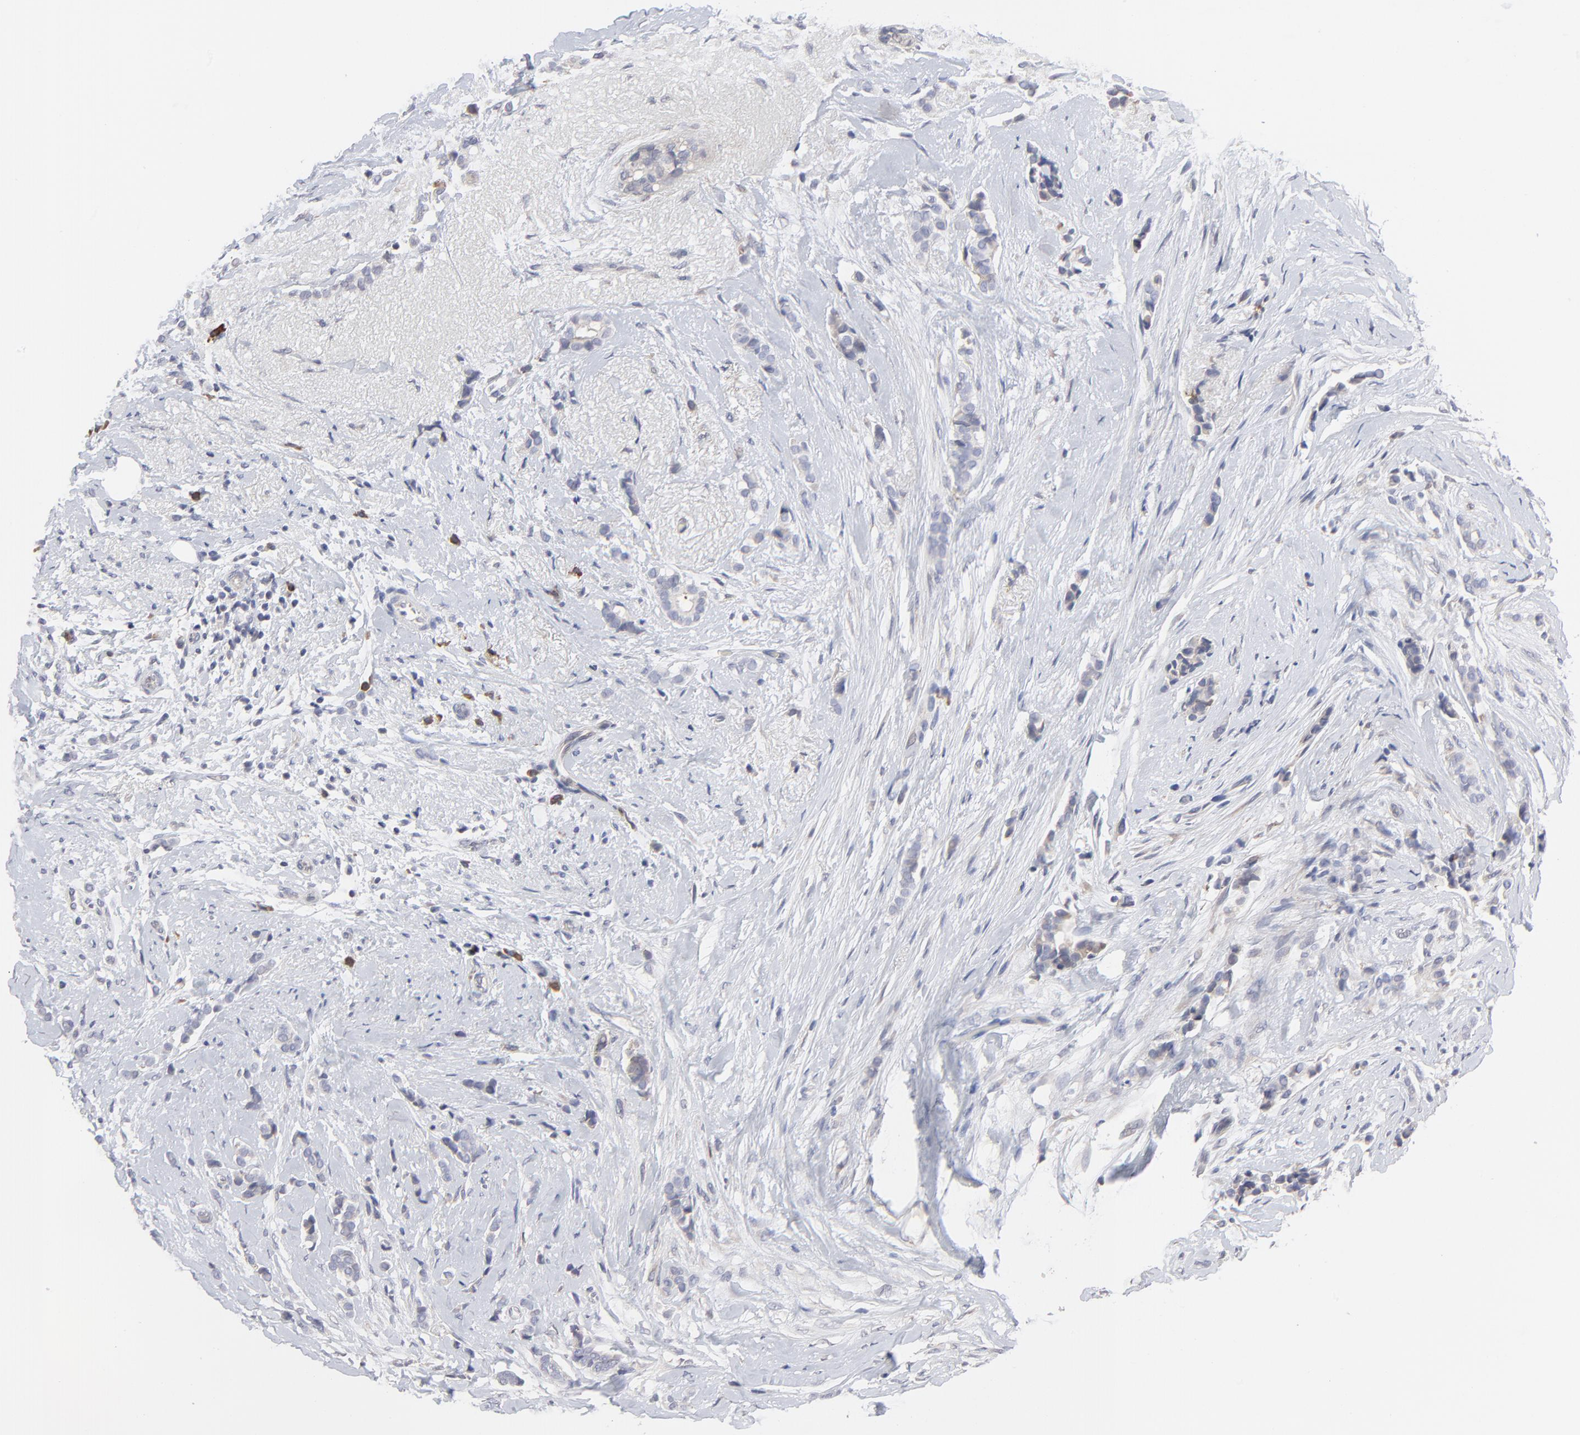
{"staining": {"intensity": "negative", "quantity": "none", "location": "none"}, "tissue": "breast cancer", "cell_type": "Tumor cells", "image_type": "cancer", "snomed": [{"axis": "morphology", "description": "Lobular carcinoma"}, {"axis": "topography", "description": "Breast"}], "caption": "Immunohistochemistry (IHC) of breast cancer (lobular carcinoma) shows no positivity in tumor cells. (Stains: DAB IHC with hematoxylin counter stain, Microscopy: brightfield microscopy at high magnification).", "gene": "TRIM22", "patient": {"sex": "female", "age": 56}}